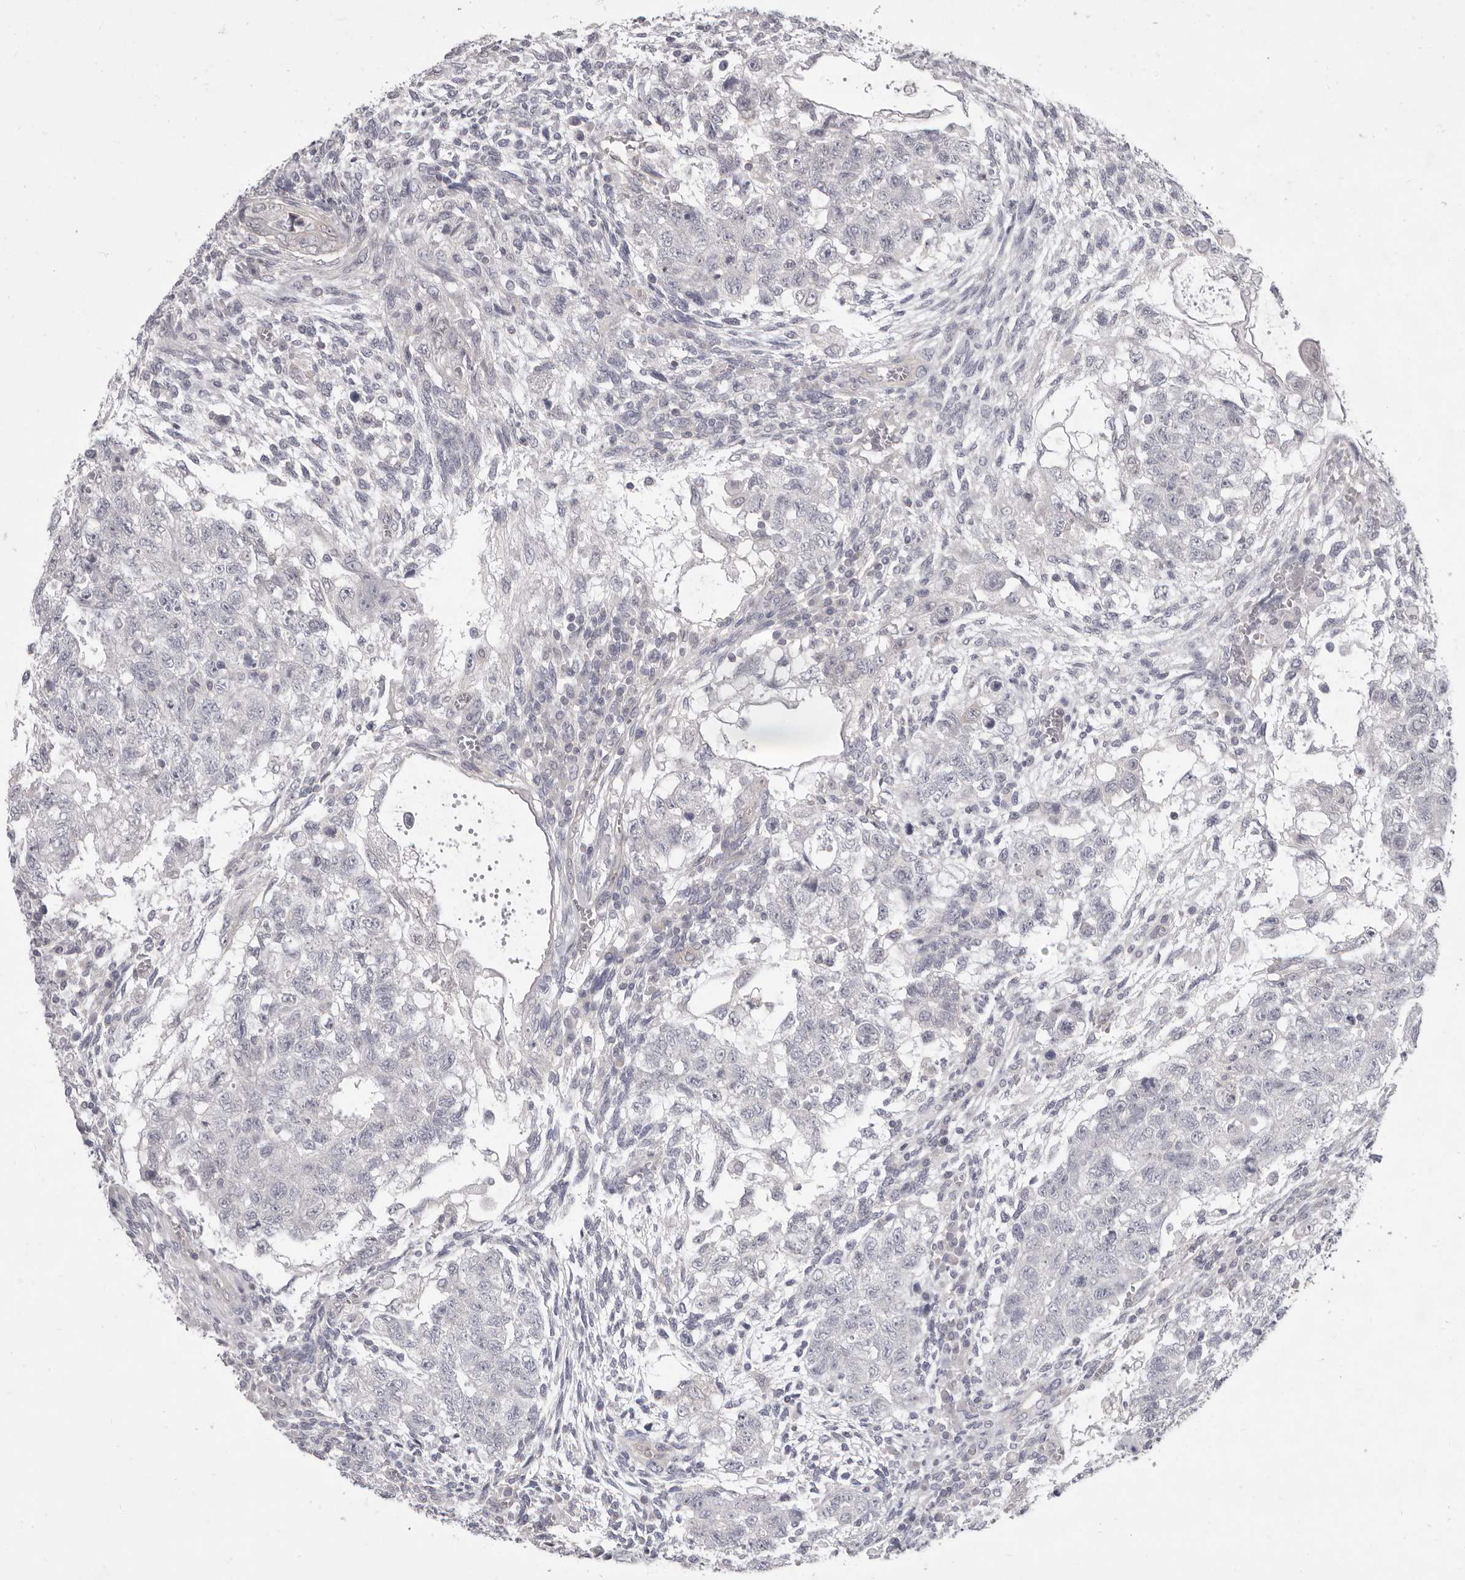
{"staining": {"intensity": "negative", "quantity": "none", "location": "none"}, "tissue": "testis cancer", "cell_type": "Tumor cells", "image_type": "cancer", "snomed": [{"axis": "morphology", "description": "Carcinoma, Embryonal, NOS"}, {"axis": "topography", "description": "Testis"}], "caption": "Tumor cells are negative for protein expression in human embryonal carcinoma (testis). Brightfield microscopy of IHC stained with DAB (3,3'-diaminobenzidine) (brown) and hematoxylin (blue), captured at high magnification.", "gene": "GSK3B", "patient": {"sex": "male", "age": 37}}